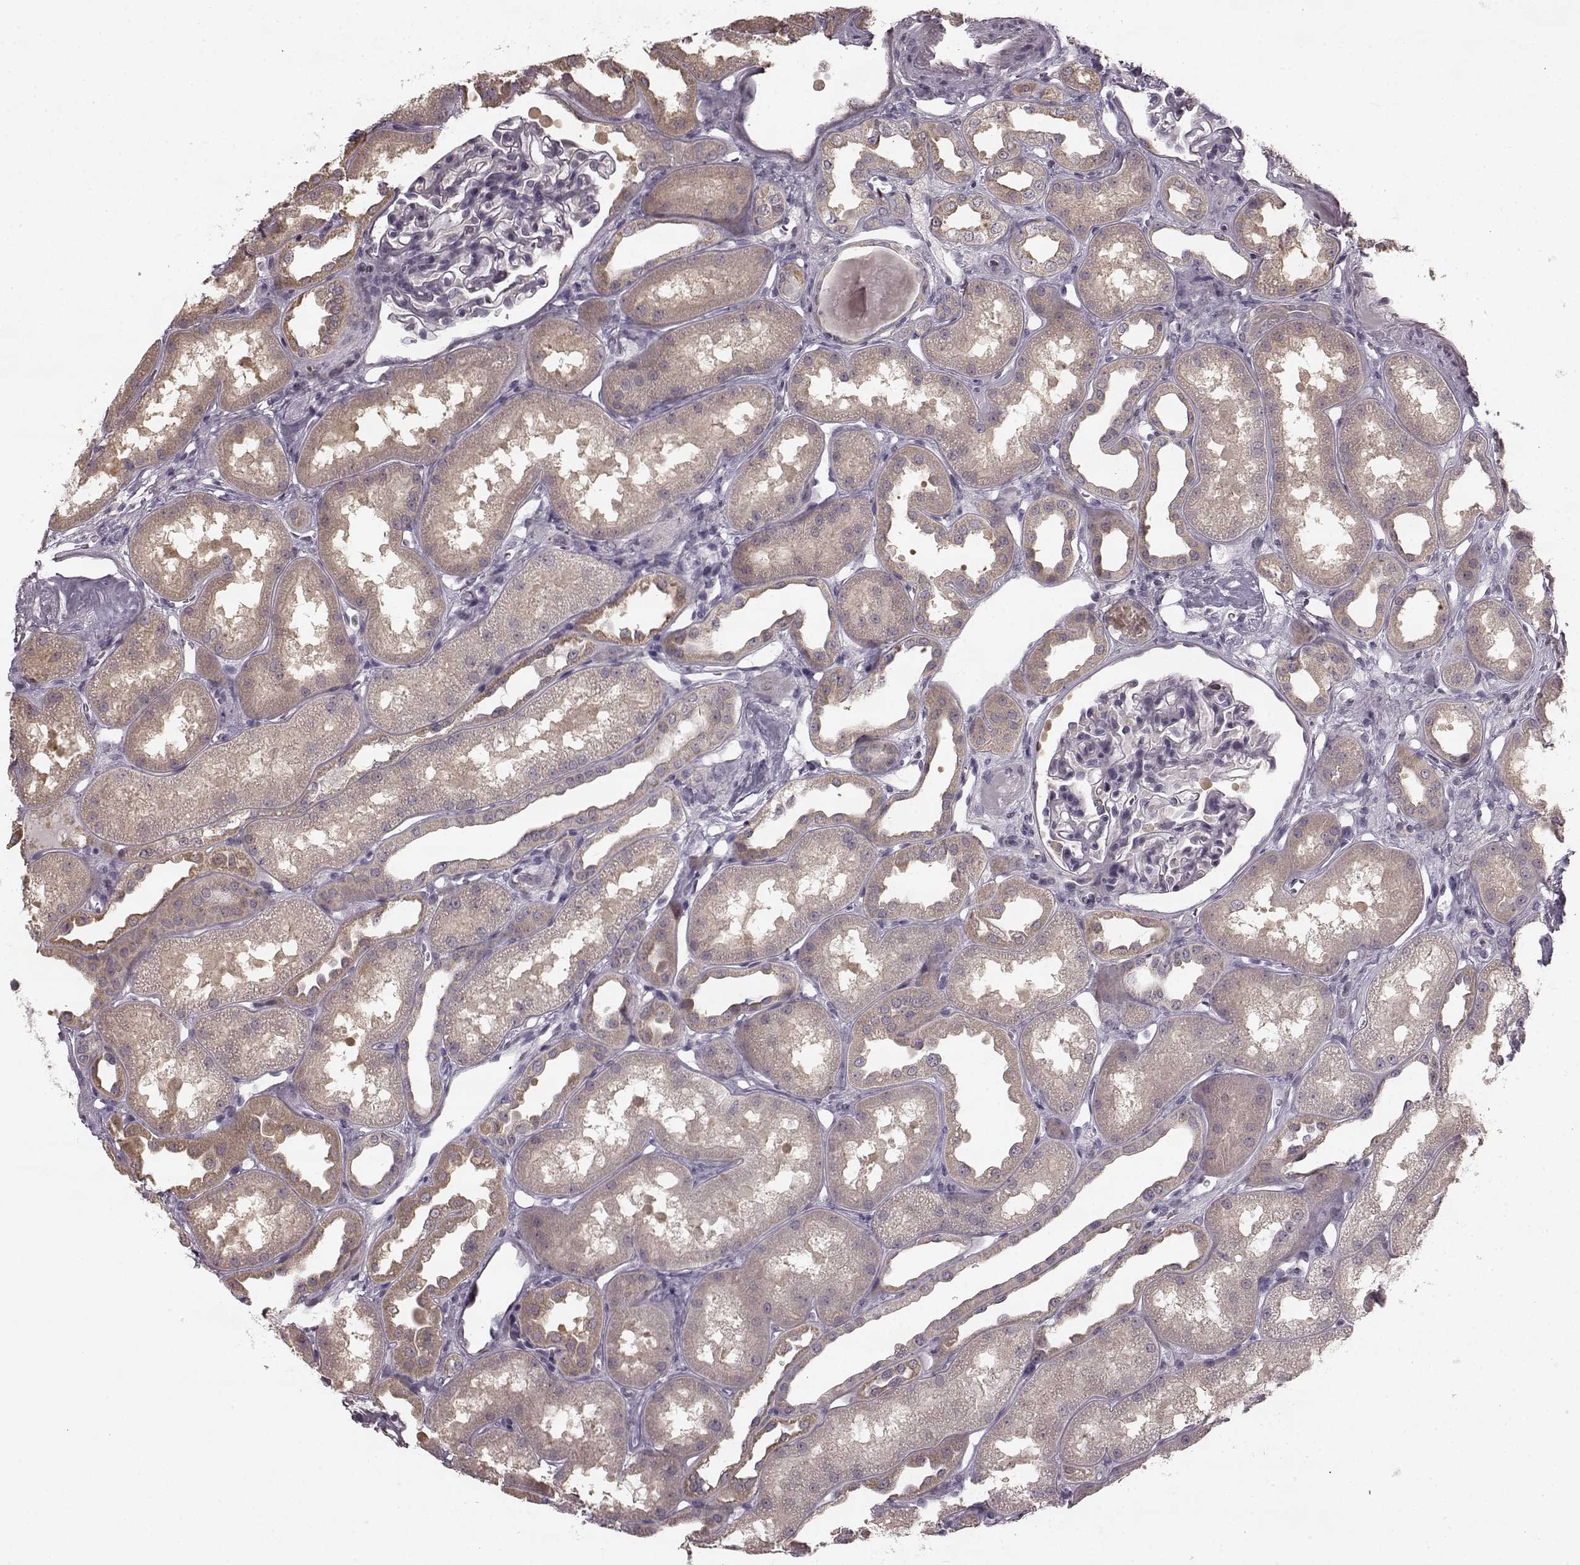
{"staining": {"intensity": "negative", "quantity": "none", "location": "none"}, "tissue": "kidney", "cell_type": "Cells in glomeruli", "image_type": "normal", "snomed": [{"axis": "morphology", "description": "Normal tissue, NOS"}, {"axis": "topography", "description": "Kidney"}], "caption": "High power microscopy image of an immunohistochemistry micrograph of normal kidney, revealing no significant staining in cells in glomeruli. (DAB (3,3'-diaminobenzidine) immunohistochemistry with hematoxylin counter stain).", "gene": "HMMR", "patient": {"sex": "male", "age": 61}}